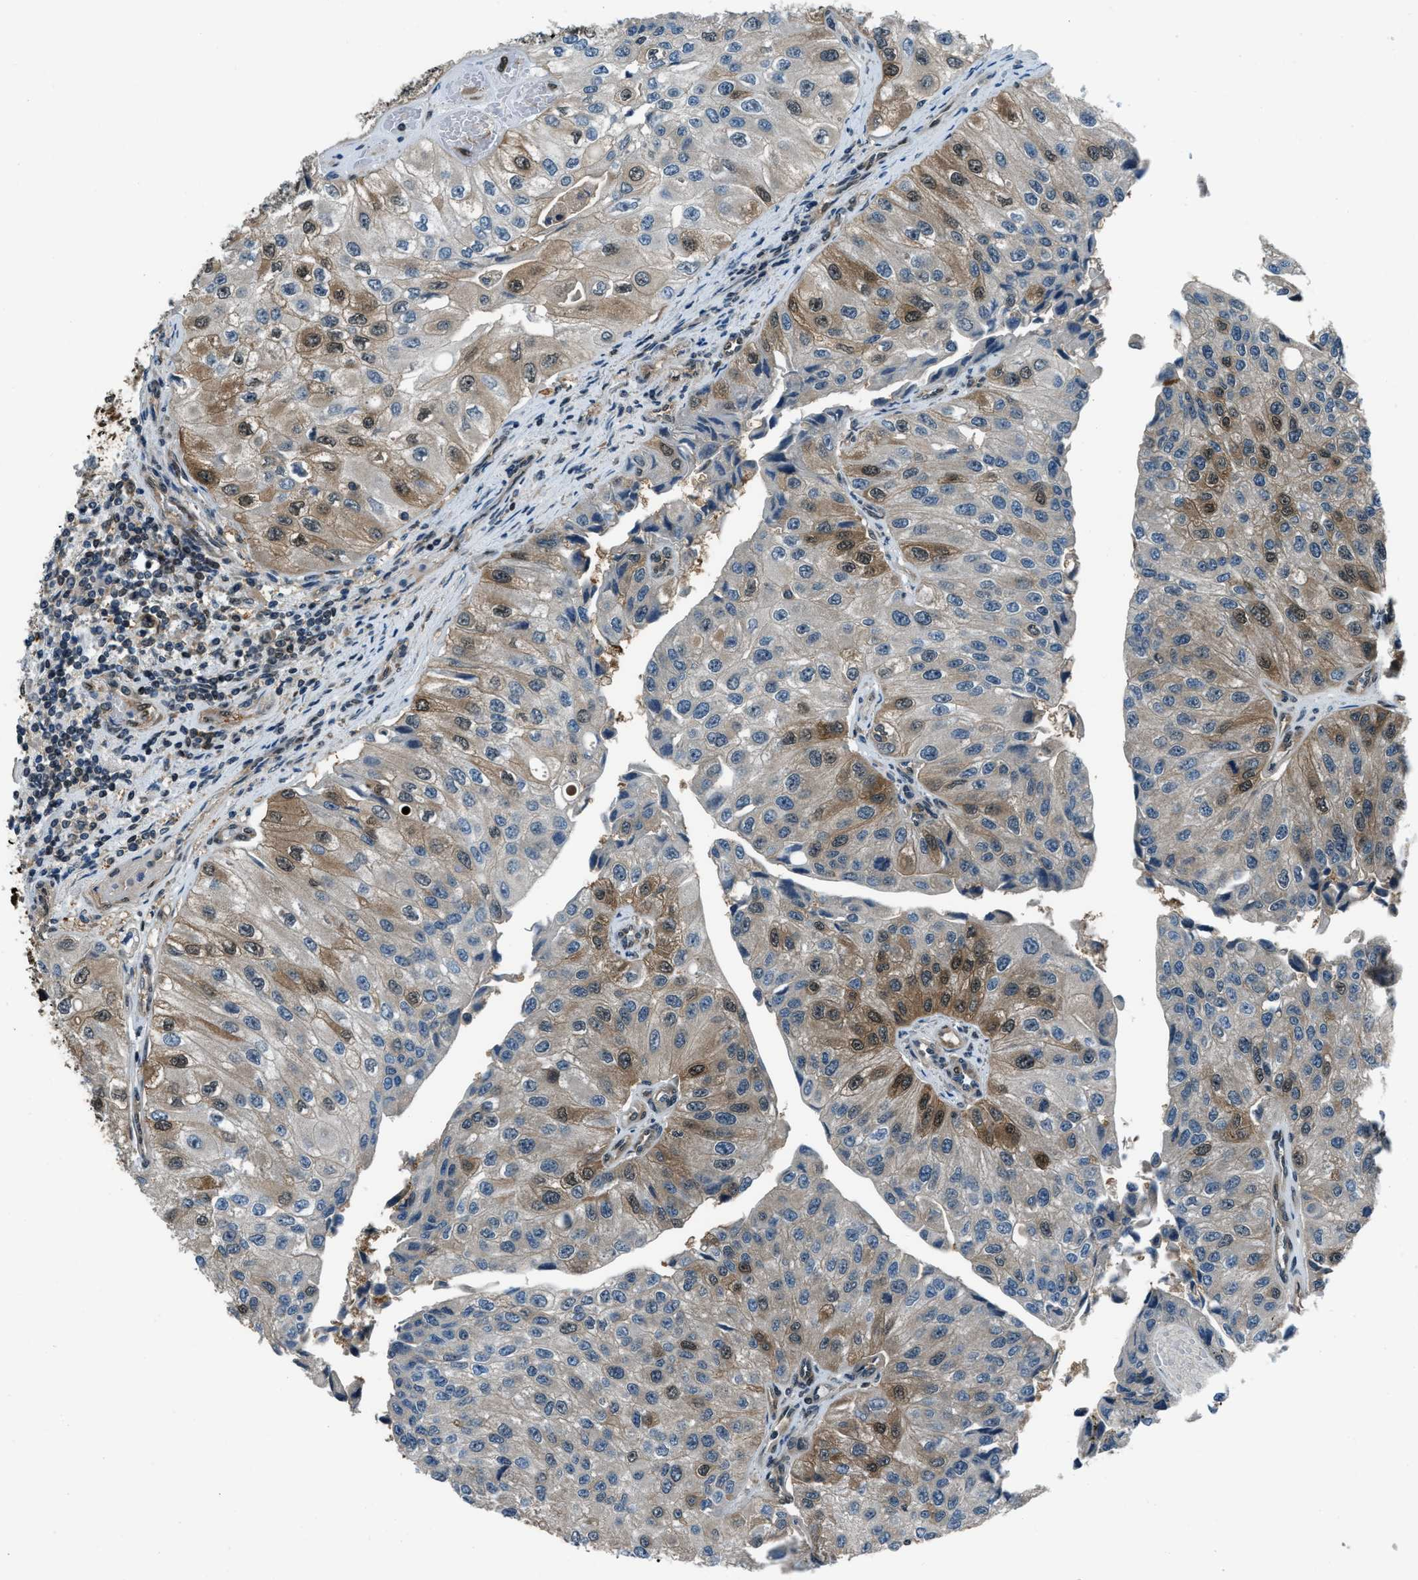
{"staining": {"intensity": "moderate", "quantity": "25%-75%", "location": "cytoplasmic/membranous,nuclear"}, "tissue": "urothelial cancer", "cell_type": "Tumor cells", "image_type": "cancer", "snomed": [{"axis": "morphology", "description": "Urothelial carcinoma, High grade"}, {"axis": "topography", "description": "Kidney"}, {"axis": "topography", "description": "Urinary bladder"}], "caption": "Moderate cytoplasmic/membranous and nuclear positivity for a protein is appreciated in approximately 25%-75% of tumor cells of urothelial cancer using IHC.", "gene": "NUDCD3", "patient": {"sex": "male", "age": 77}}